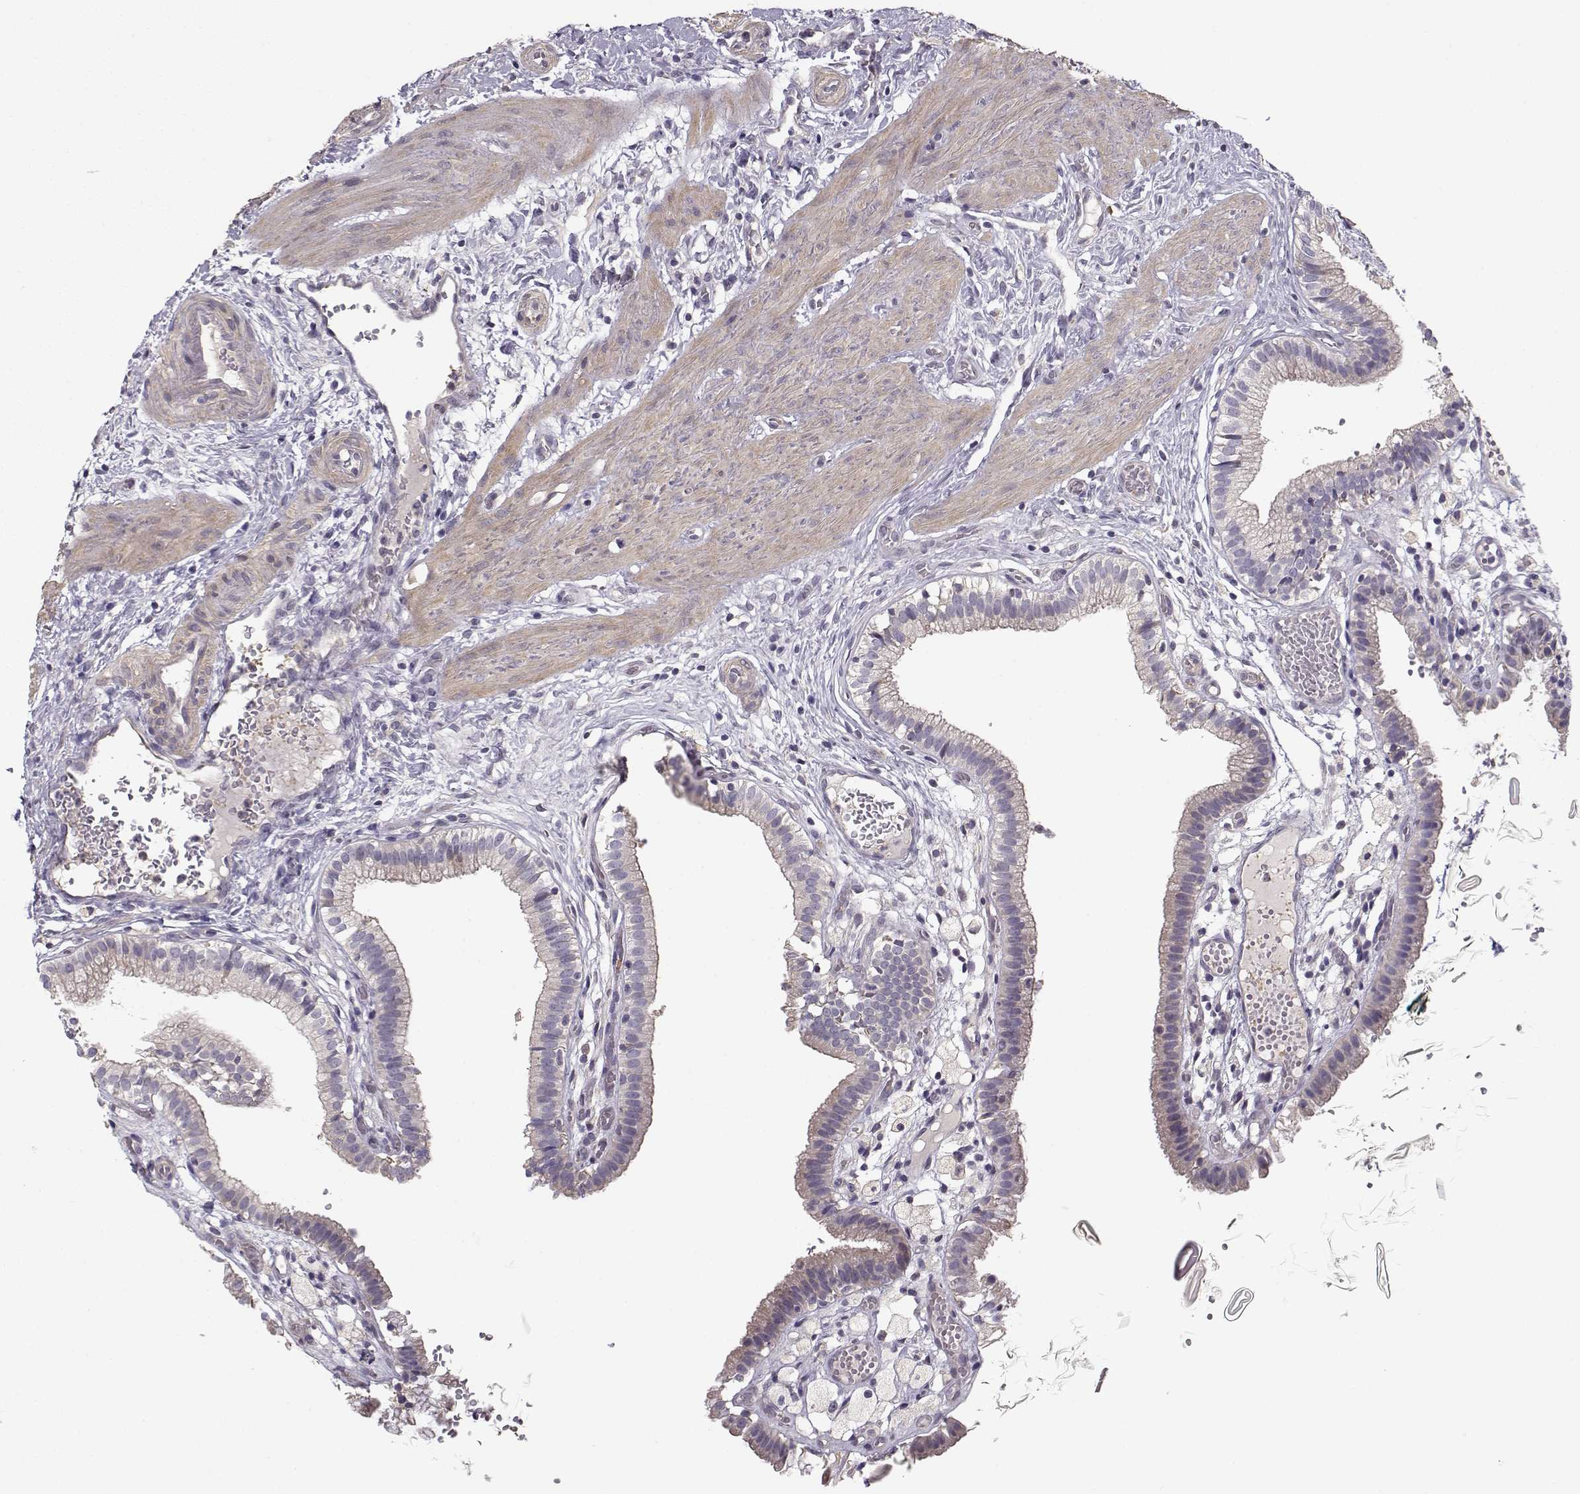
{"staining": {"intensity": "weak", "quantity": "<25%", "location": "cytoplasmic/membranous"}, "tissue": "gallbladder", "cell_type": "Glandular cells", "image_type": "normal", "snomed": [{"axis": "morphology", "description": "Normal tissue, NOS"}, {"axis": "topography", "description": "Gallbladder"}], "caption": "A micrograph of human gallbladder is negative for staining in glandular cells. (Immunohistochemistry (ihc), brightfield microscopy, high magnification).", "gene": "ENTPD8", "patient": {"sex": "female", "age": 24}}